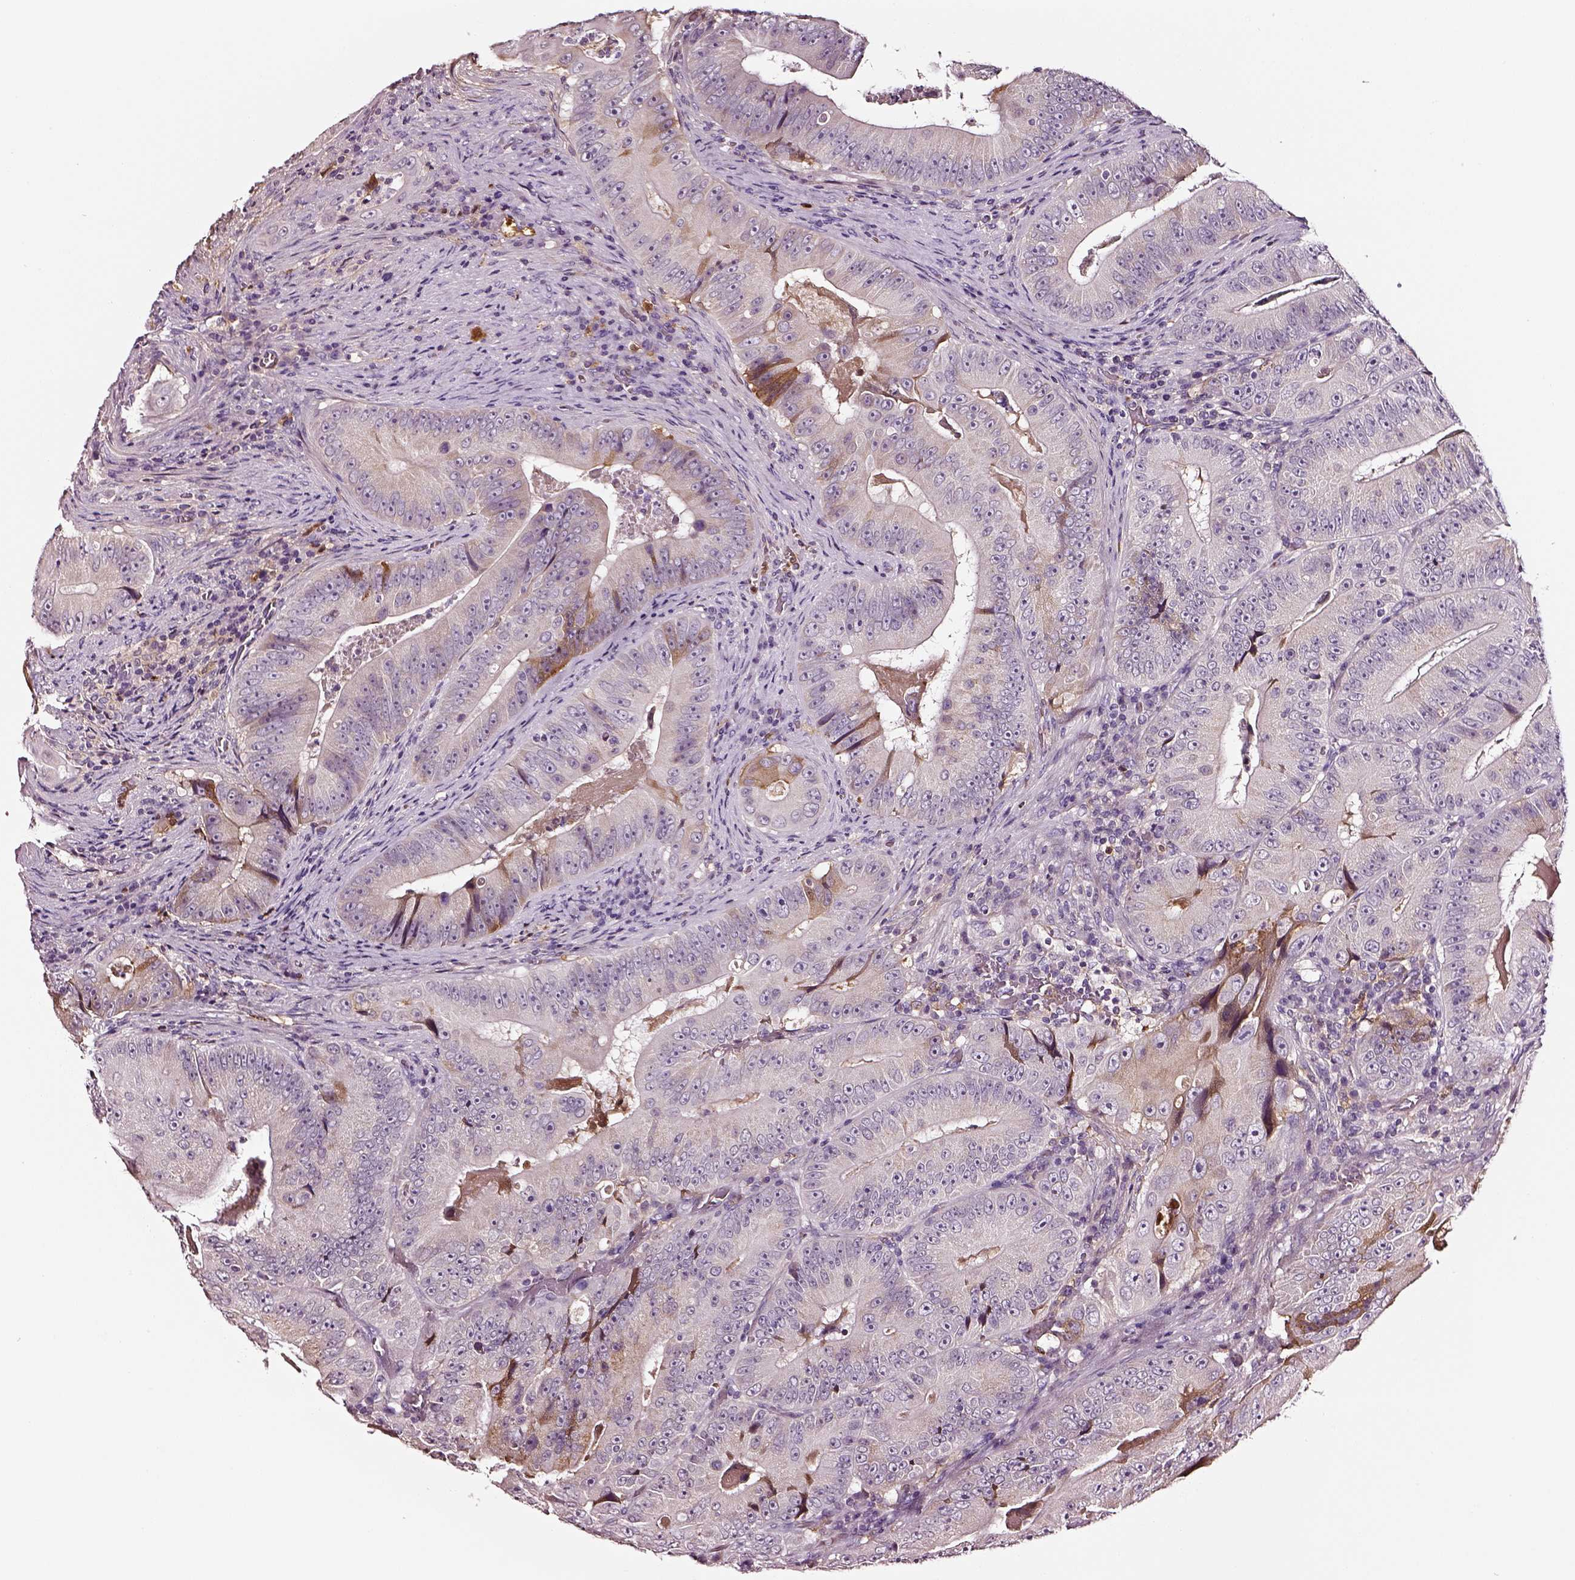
{"staining": {"intensity": "negative", "quantity": "none", "location": "none"}, "tissue": "colorectal cancer", "cell_type": "Tumor cells", "image_type": "cancer", "snomed": [{"axis": "morphology", "description": "Adenocarcinoma, NOS"}, {"axis": "topography", "description": "Colon"}], "caption": "IHC image of colorectal cancer (adenocarcinoma) stained for a protein (brown), which exhibits no staining in tumor cells.", "gene": "TF", "patient": {"sex": "female", "age": 86}}